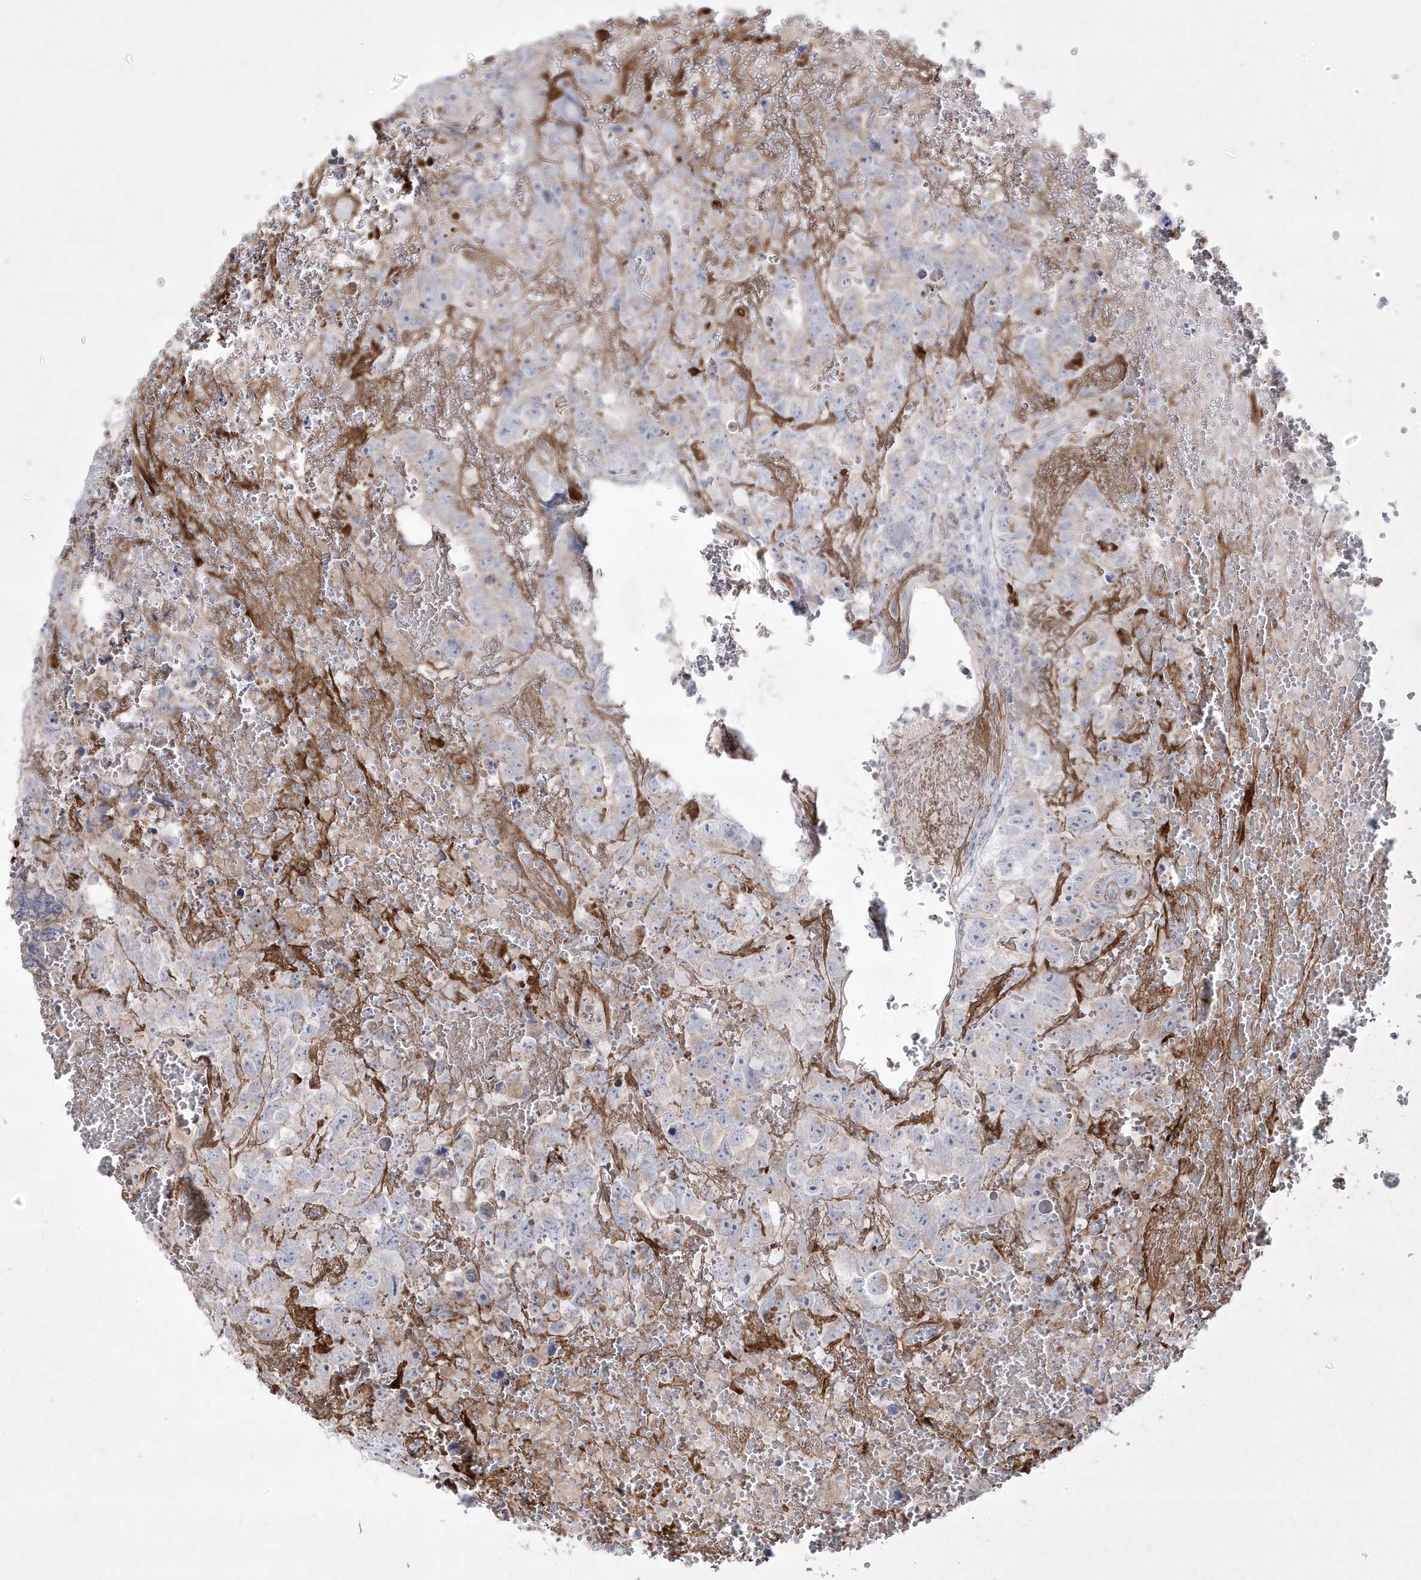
{"staining": {"intensity": "negative", "quantity": "none", "location": "none"}, "tissue": "testis cancer", "cell_type": "Tumor cells", "image_type": "cancer", "snomed": [{"axis": "morphology", "description": "Carcinoma, Embryonal, NOS"}, {"axis": "topography", "description": "Testis"}], "caption": "High magnification brightfield microscopy of testis cancer stained with DAB (brown) and counterstained with hematoxylin (blue): tumor cells show no significant positivity. (Brightfield microscopy of DAB (3,3'-diaminobenzidine) immunohistochemistry at high magnification).", "gene": "ADAMTSL3", "patient": {"sex": "male", "age": 45}}